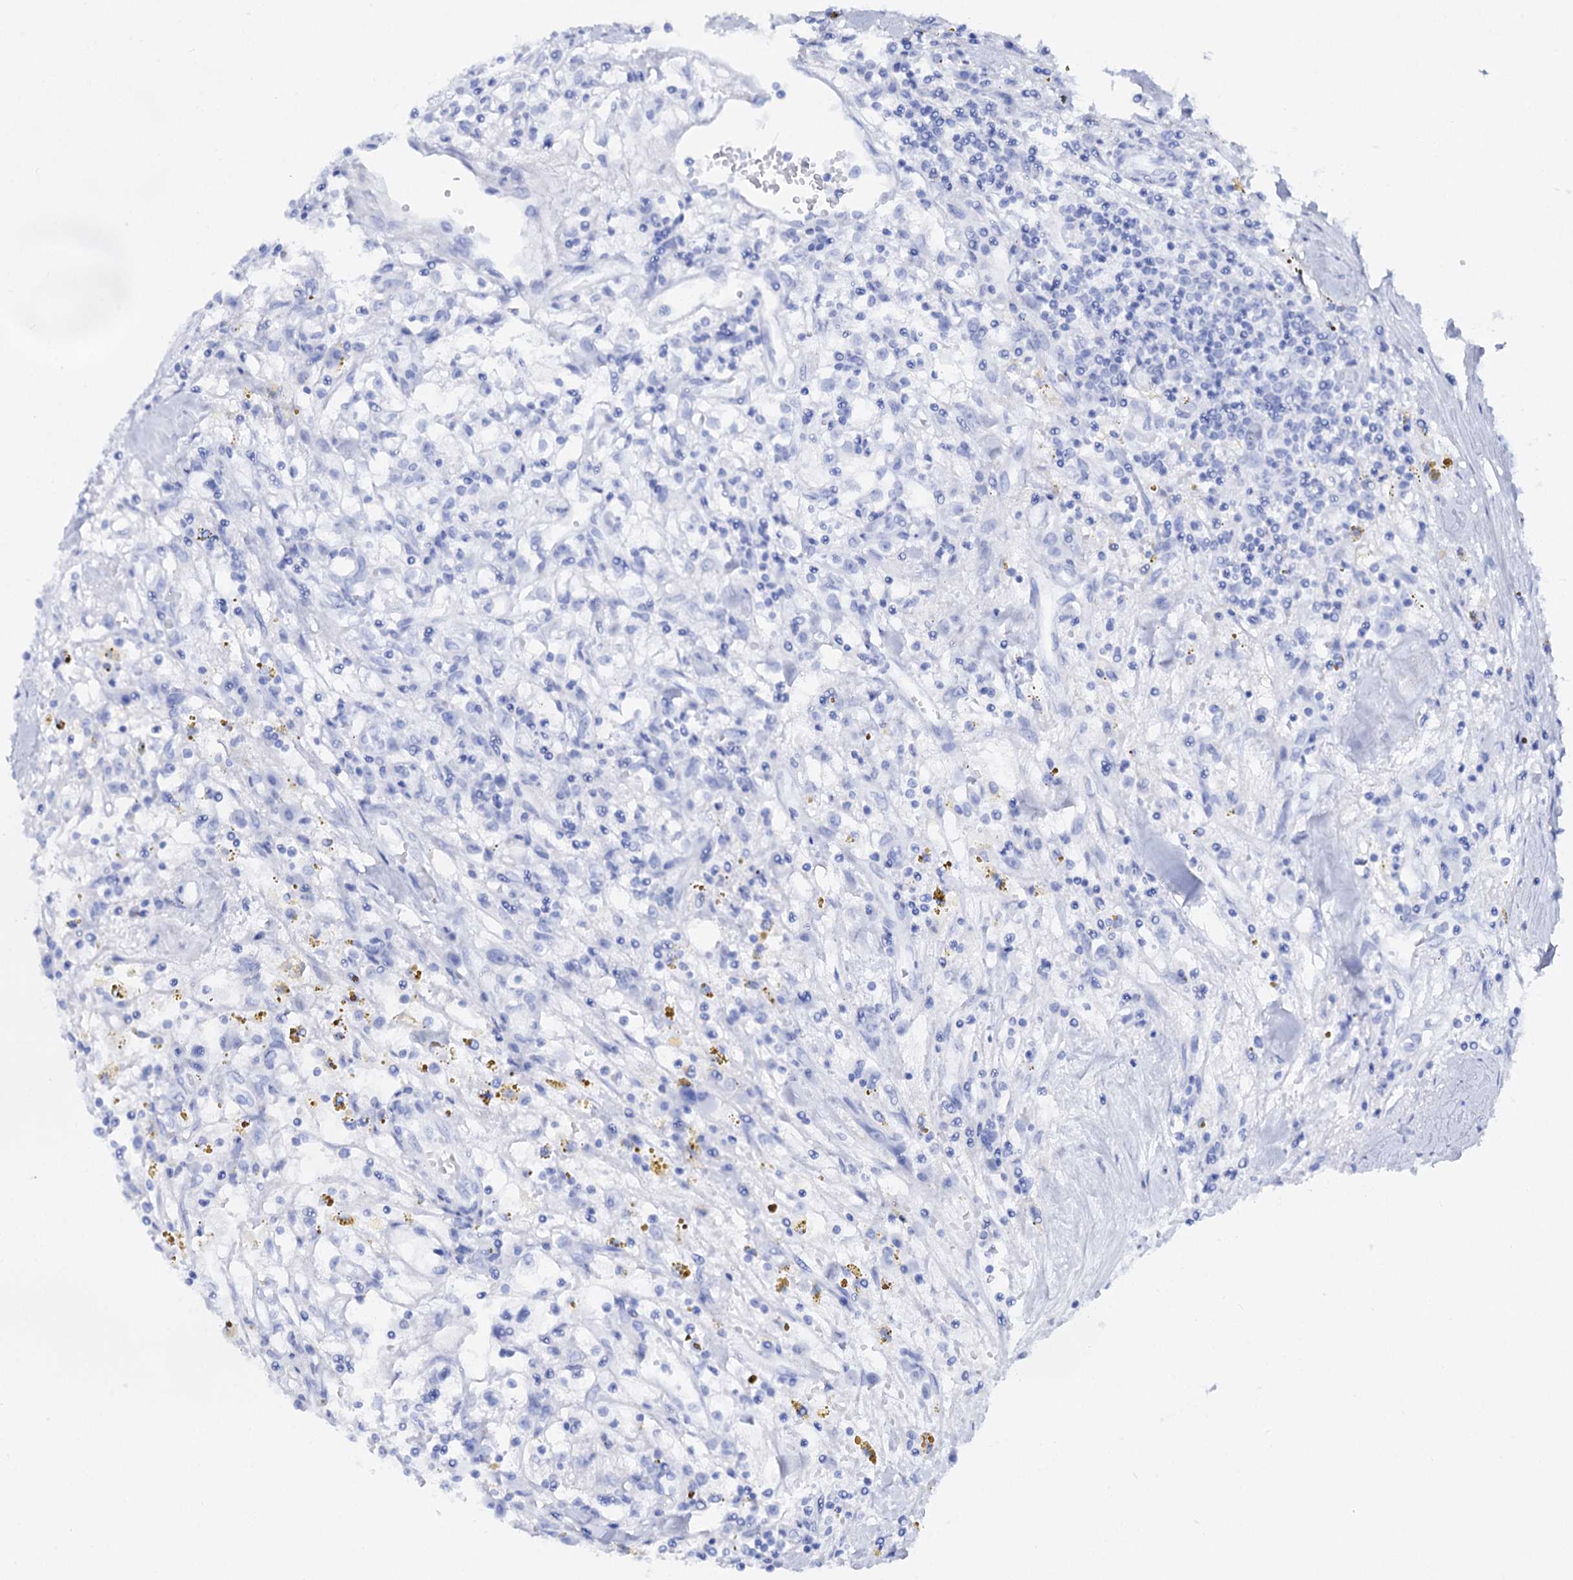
{"staining": {"intensity": "negative", "quantity": "none", "location": "none"}, "tissue": "renal cancer", "cell_type": "Tumor cells", "image_type": "cancer", "snomed": [{"axis": "morphology", "description": "Adenocarcinoma, NOS"}, {"axis": "topography", "description": "Kidney"}], "caption": "This is a image of immunohistochemistry staining of renal adenocarcinoma, which shows no expression in tumor cells. (Immunohistochemistry (ihc), brightfield microscopy, high magnification).", "gene": "ACTR6", "patient": {"sex": "male", "age": 56}}